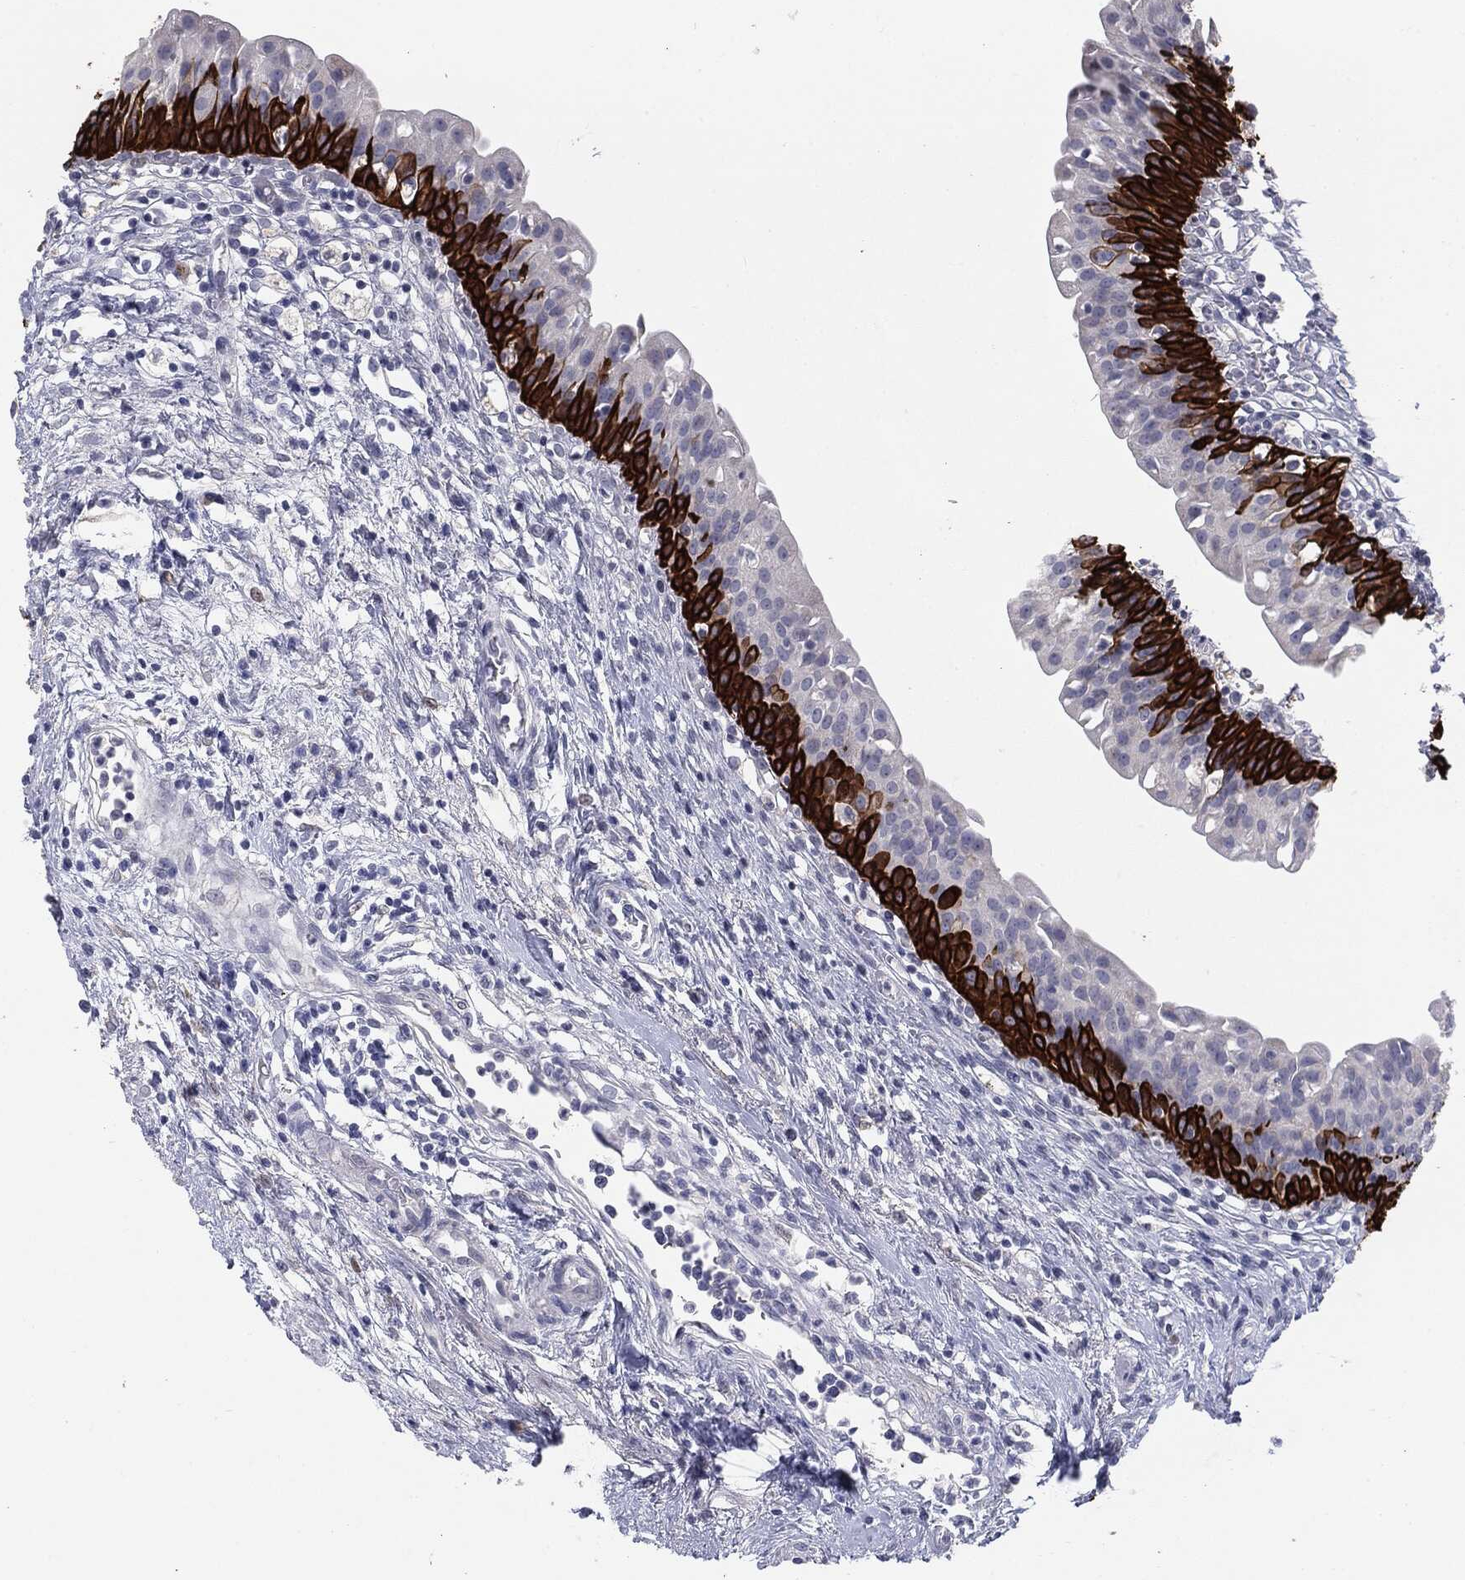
{"staining": {"intensity": "strong", "quantity": "25%-75%", "location": "cytoplasmic/membranous"}, "tissue": "urinary bladder", "cell_type": "Urothelial cells", "image_type": "normal", "snomed": [{"axis": "morphology", "description": "Normal tissue, NOS"}, {"axis": "topography", "description": "Urinary bladder"}], "caption": "Protein expression analysis of benign urinary bladder exhibits strong cytoplasmic/membranous staining in approximately 25%-75% of urothelial cells.", "gene": "KRT5", "patient": {"sex": "male", "age": 76}}